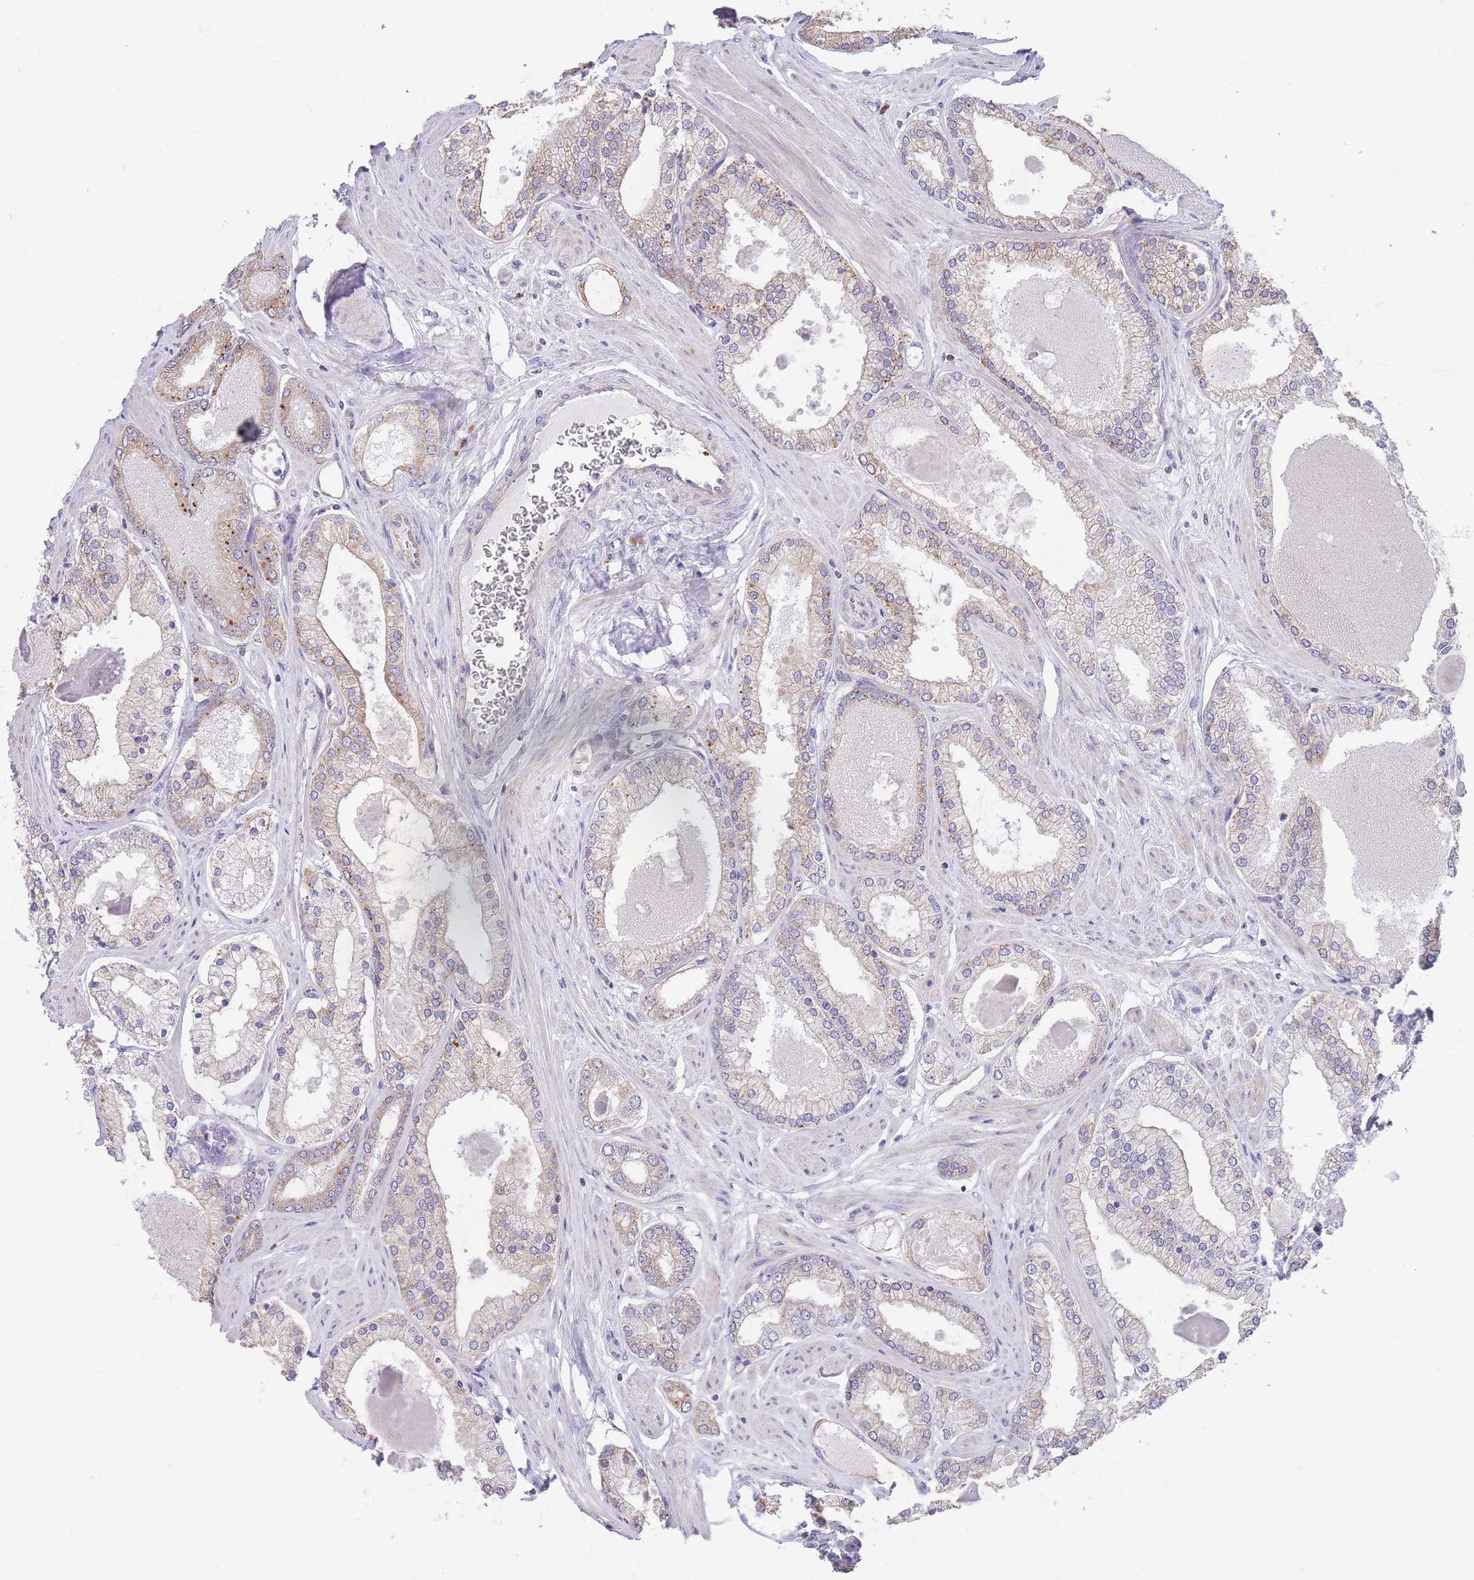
{"staining": {"intensity": "weak", "quantity": "25%-75%", "location": "cytoplasmic/membranous"}, "tissue": "prostate cancer", "cell_type": "Tumor cells", "image_type": "cancer", "snomed": [{"axis": "morphology", "description": "Adenocarcinoma, Low grade"}, {"axis": "topography", "description": "Prostate"}], "caption": "The histopathology image displays staining of adenocarcinoma (low-grade) (prostate), revealing weak cytoplasmic/membranous protein positivity (brown color) within tumor cells.", "gene": "BOLA2B", "patient": {"sex": "male", "age": 42}}